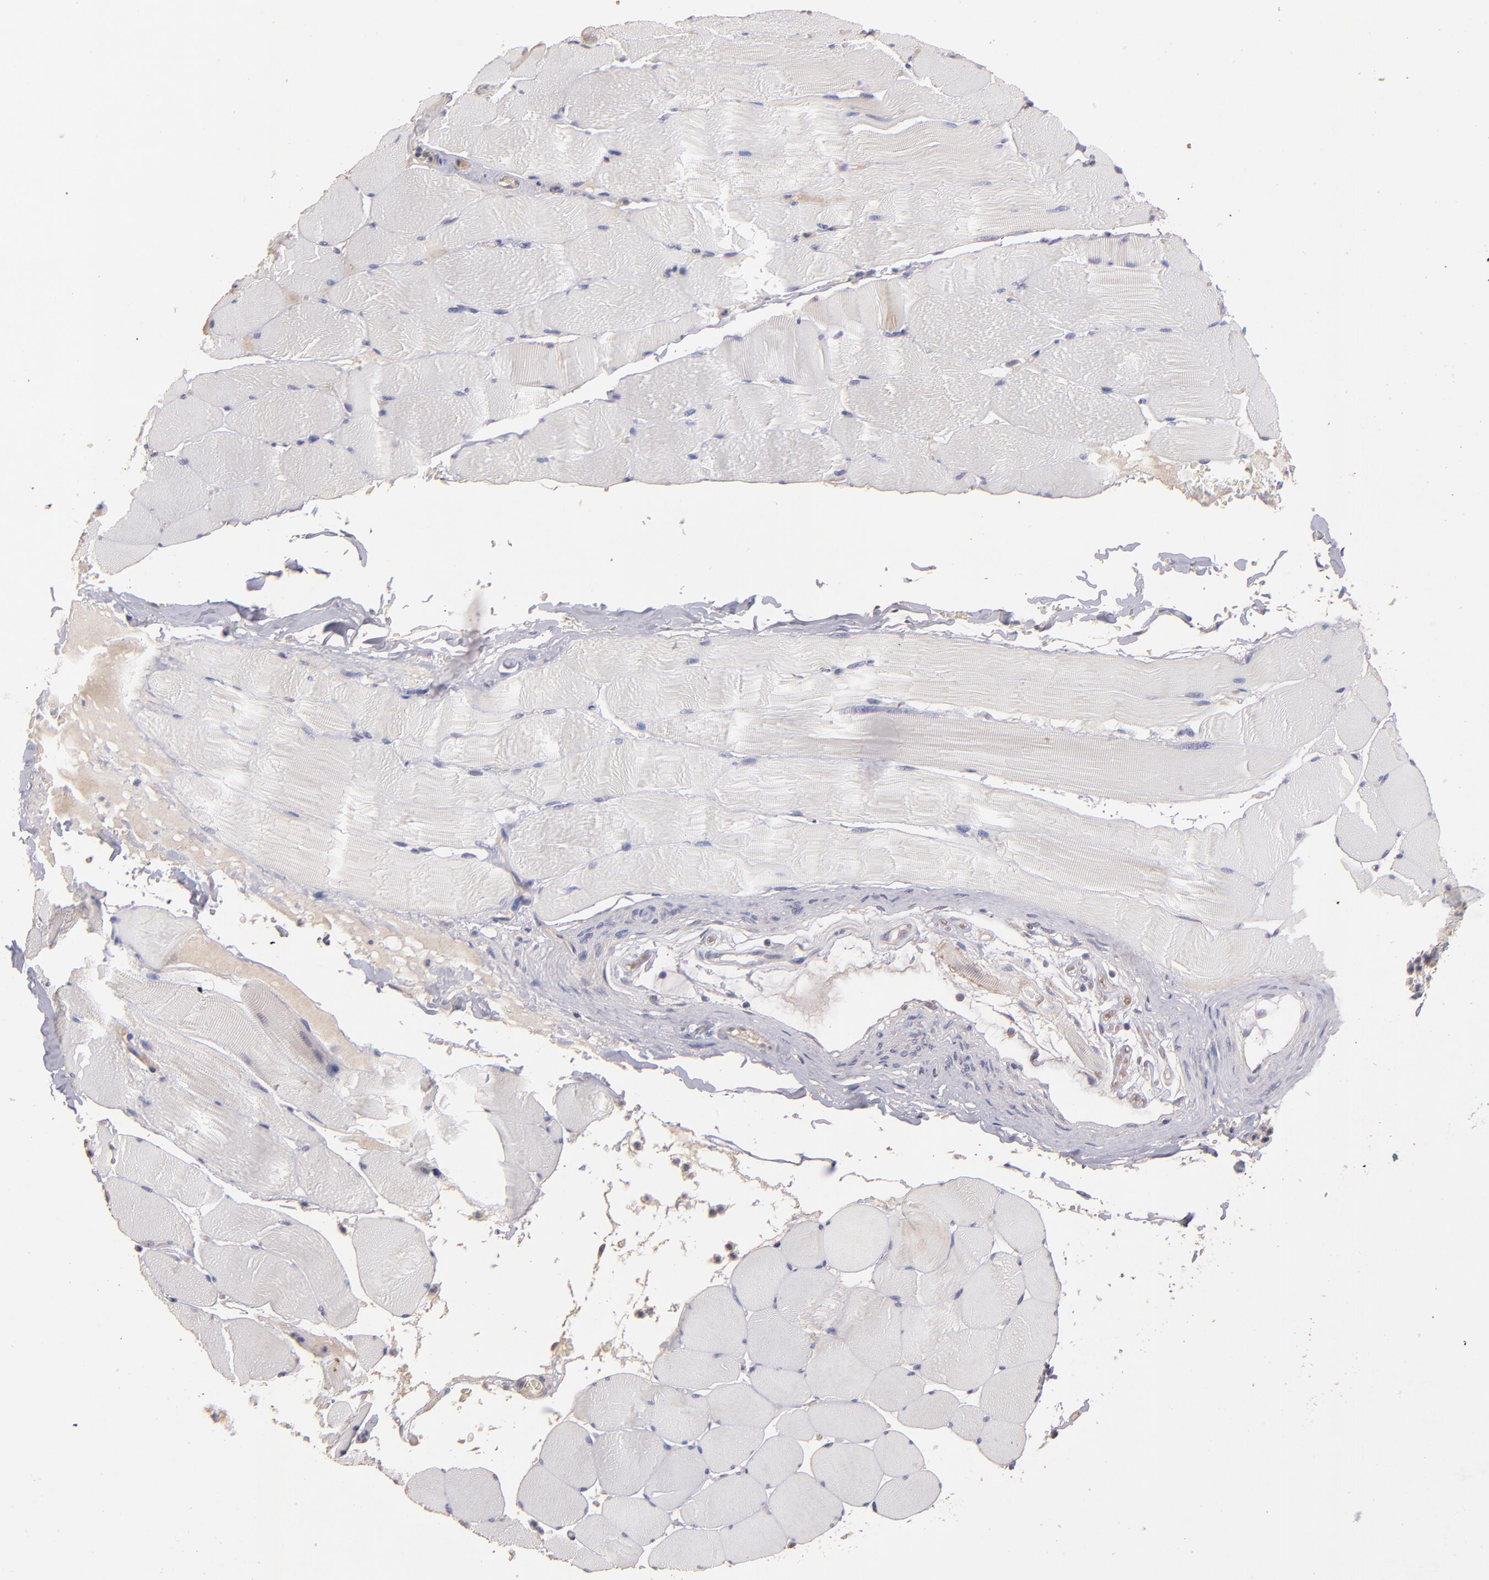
{"staining": {"intensity": "negative", "quantity": "none", "location": "none"}, "tissue": "skeletal muscle", "cell_type": "Myocytes", "image_type": "normal", "snomed": [{"axis": "morphology", "description": "Normal tissue, NOS"}, {"axis": "topography", "description": "Skeletal muscle"}], "caption": "Myocytes show no significant protein positivity in benign skeletal muscle.", "gene": "GNAZ", "patient": {"sex": "male", "age": 62}}